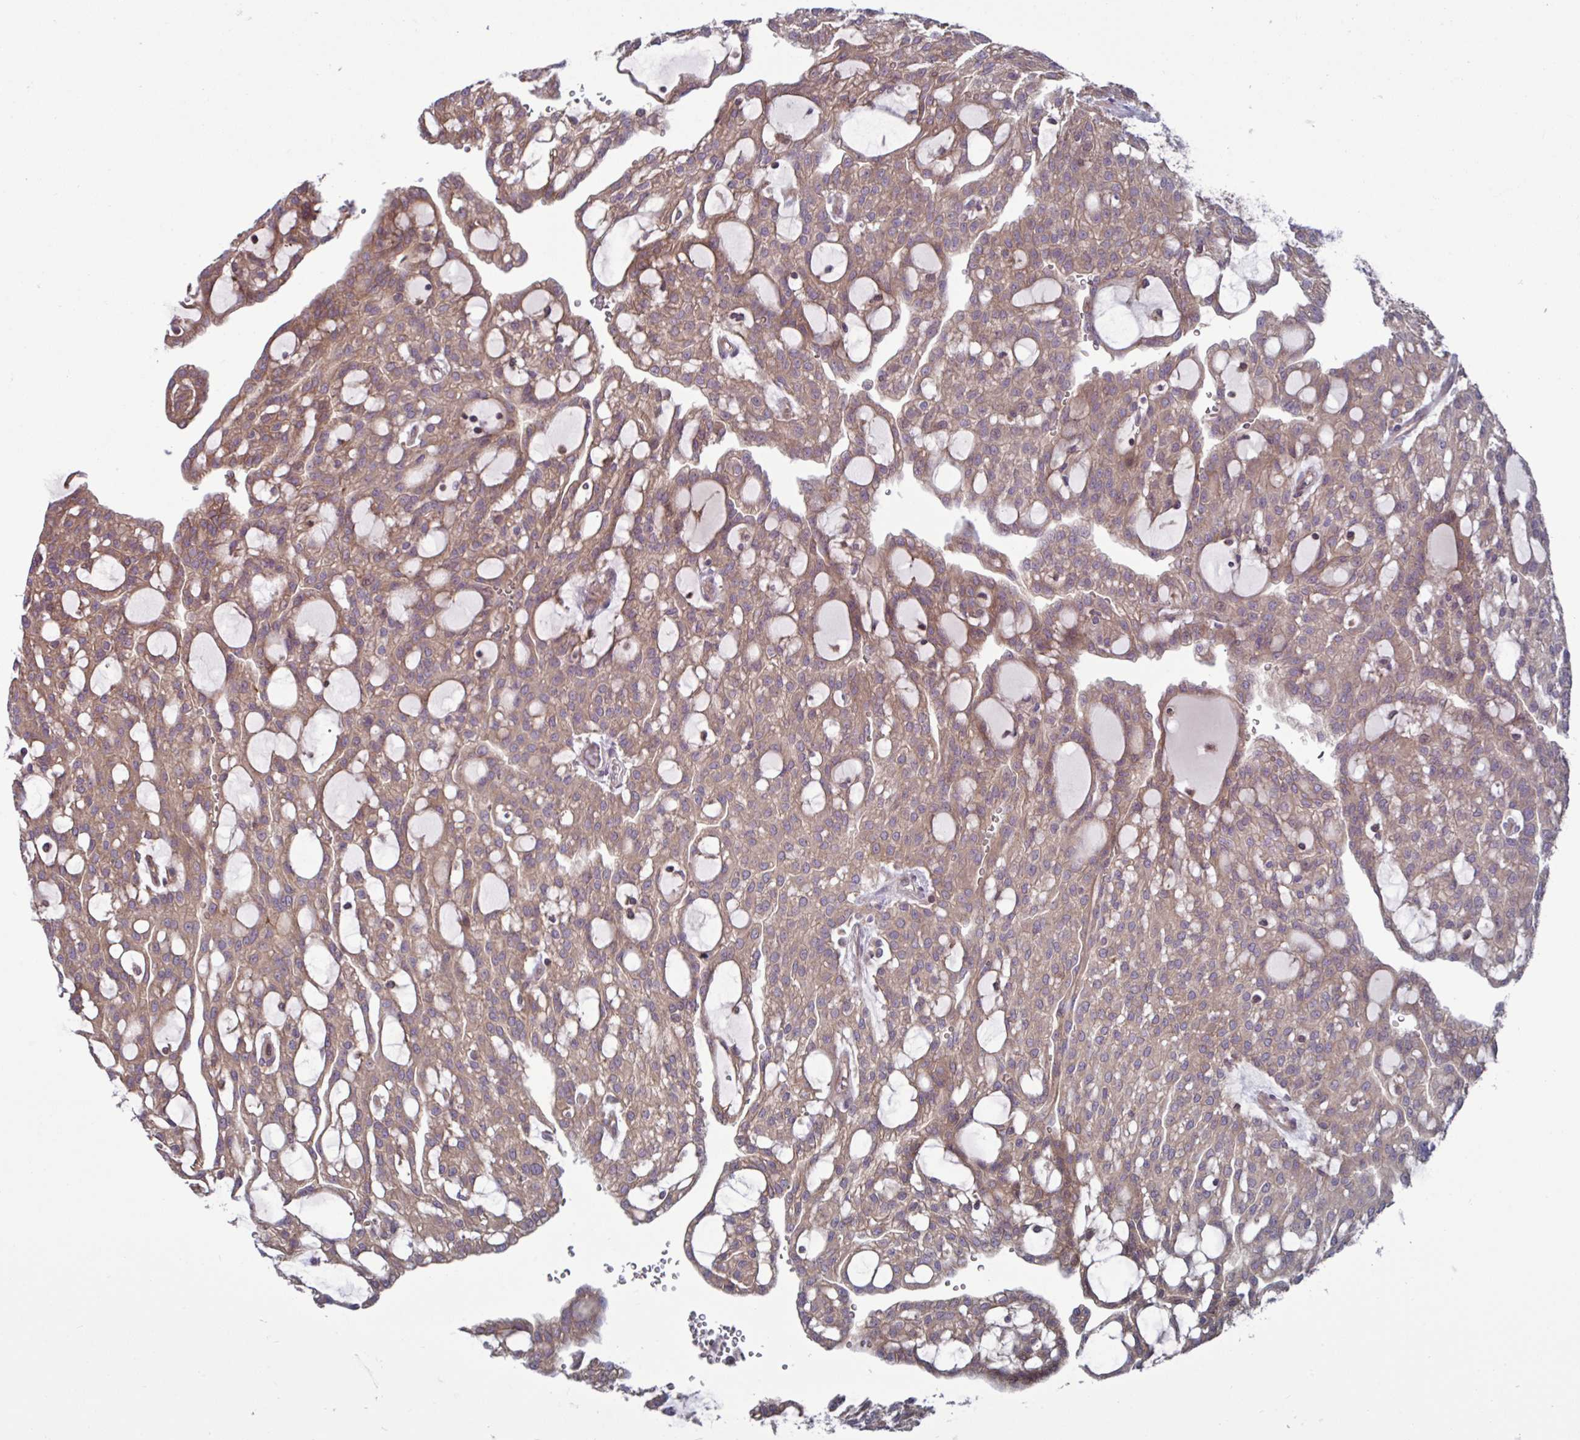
{"staining": {"intensity": "moderate", "quantity": ">75%", "location": "cytoplasmic/membranous"}, "tissue": "renal cancer", "cell_type": "Tumor cells", "image_type": "cancer", "snomed": [{"axis": "morphology", "description": "Adenocarcinoma, NOS"}, {"axis": "topography", "description": "Kidney"}], "caption": "Immunohistochemical staining of adenocarcinoma (renal) exhibits moderate cytoplasmic/membranous protein positivity in about >75% of tumor cells.", "gene": "GLTP", "patient": {"sex": "male", "age": 63}}